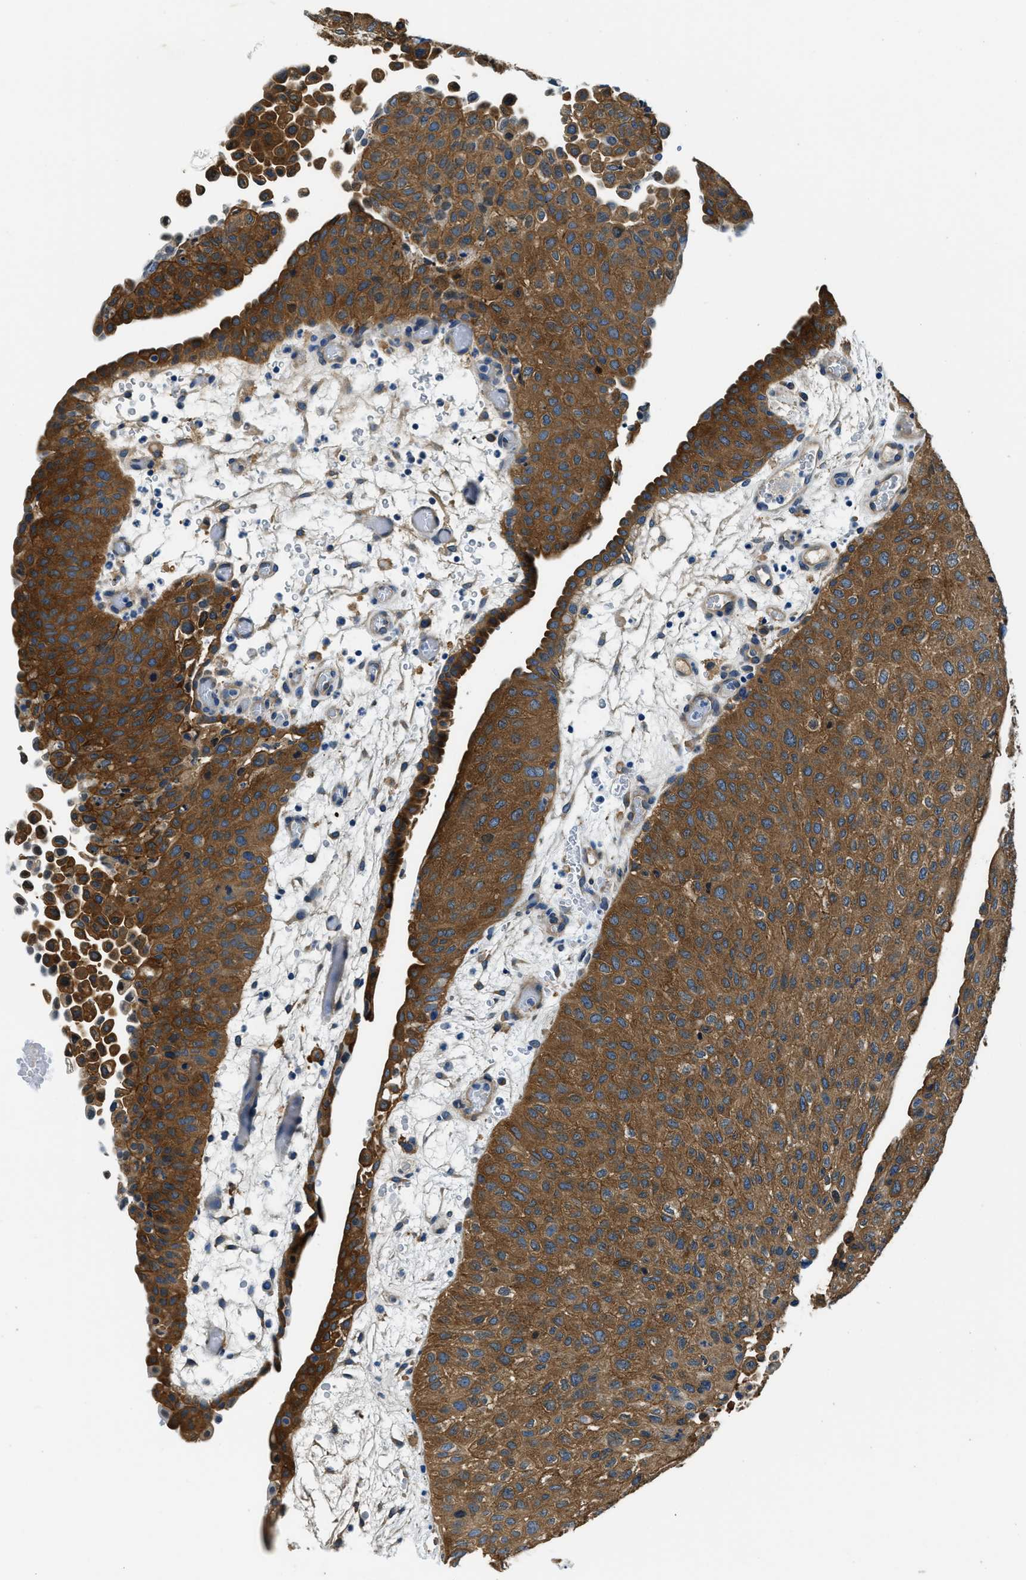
{"staining": {"intensity": "strong", "quantity": ">75%", "location": "cytoplasmic/membranous"}, "tissue": "urothelial cancer", "cell_type": "Tumor cells", "image_type": "cancer", "snomed": [{"axis": "morphology", "description": "Urothelial carcinoma, Low grade"}, {"axis": "morphology", "description": "Urothelial carcinoma, High grade"}, {"axis": "topography", "description": "Urinary bladder"}], "caption": "This histopathology image displays immunohistochemistry staining of urothelial cancer, with high strong cytoplasmic/membranous staining in about >75% of tumor cells.", "gene": "TWF1", "patient": {"sex": "male", "age": 35}}